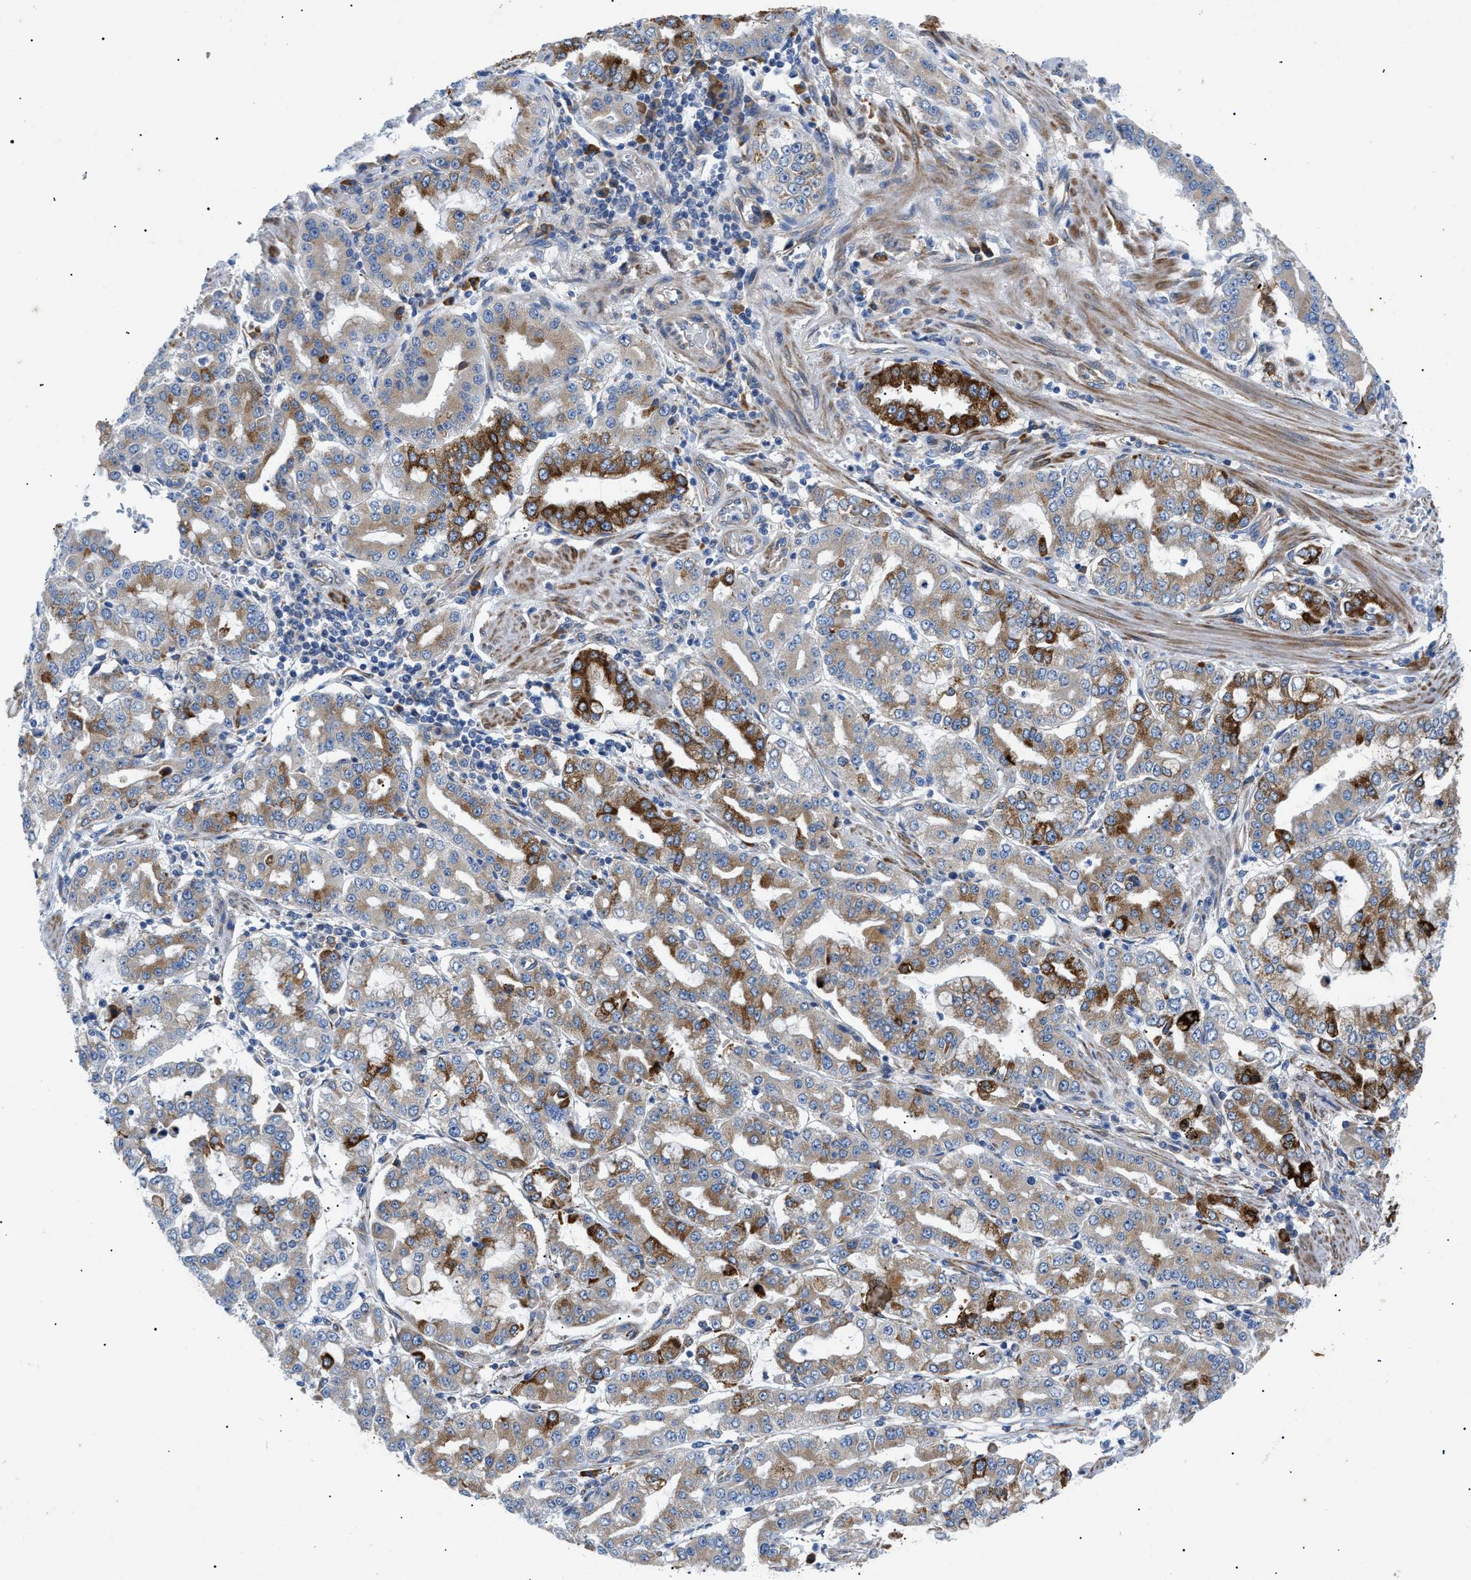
{"staining": {"intensity": "strong", "quantity": "25%-75%", "location": "cytoplasmic/membranous"}, "tissue": "stomach cancer", "cell_type": "Tumor cells", "image_type": "cancer", "snomed": [{"axis": "morphology", "description": "Adenocarcinoma, NOS"}, {"axis": "topography", "description": "Stomach"}], "caption": "High-power microscopy captured an IHC image of stomach cancer (adenocarcinoma), revealing strong cytoplasmic/membranous expression in about 25%-75% of tumor cells. Using DAB (3,3'-diaminobenzidine) (brown) and hematoxylin (blue) stains, captured at high magnification using brightfield microscopy.", "gene": "HSPB8", "patient": {"sex": "male", "age": 76}}